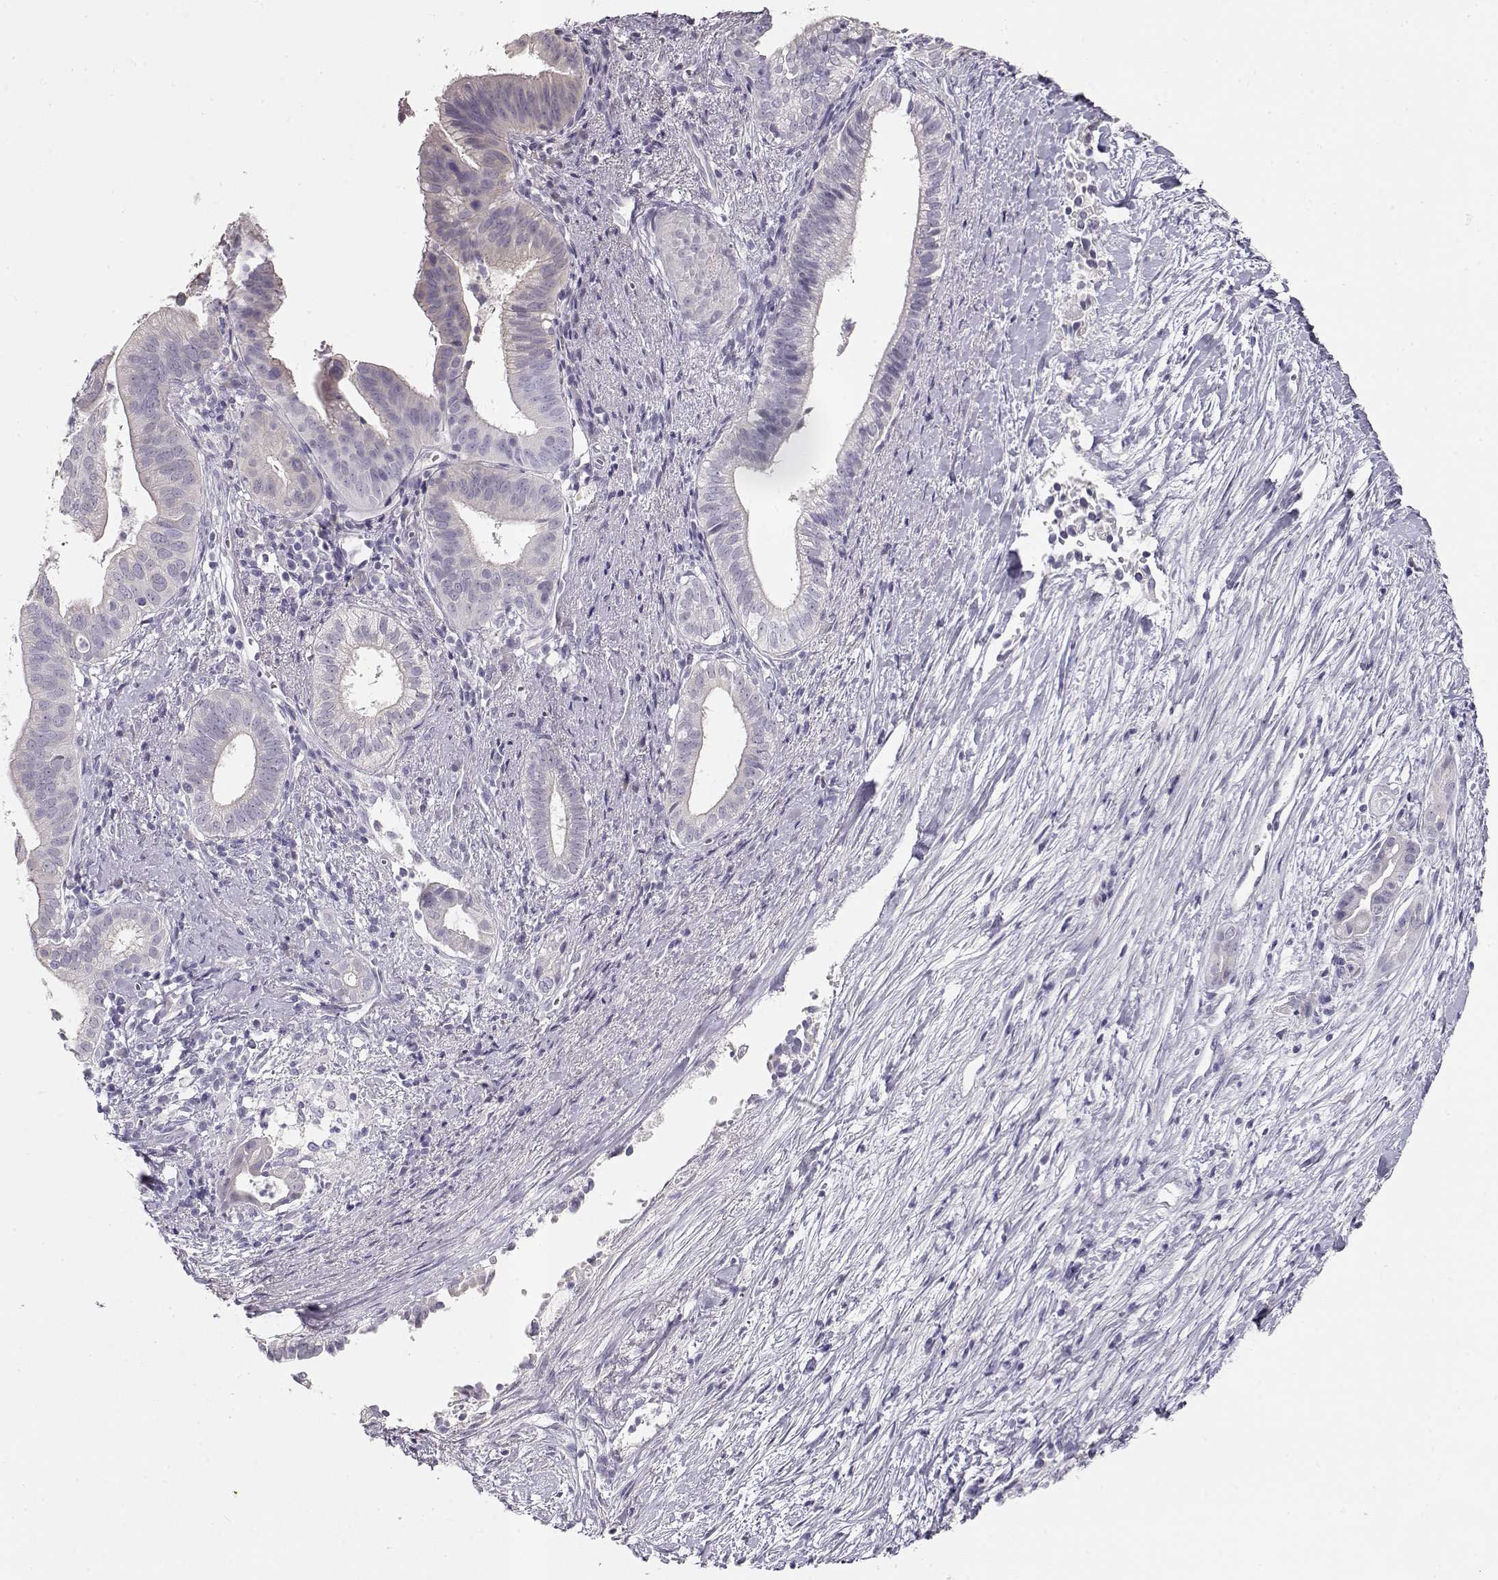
{"staining": {"intensity": "negative", "quantity": "none", "location": "none"}, "tissue": "pancreatic cancer", "cell_type": "Tumor cells", "image_type": "cancer", "snomed": [{"axis": "morphology", "description": "Adenocarcinoma, NOS"}, {"axis": "topography", "description": "Pancreas"}], "caption": "There is no significant expression in tumor cells of pancreatic cancer.", "gene": "GLIPR1L2", "patient": {"sex": "male", "age": 61}}